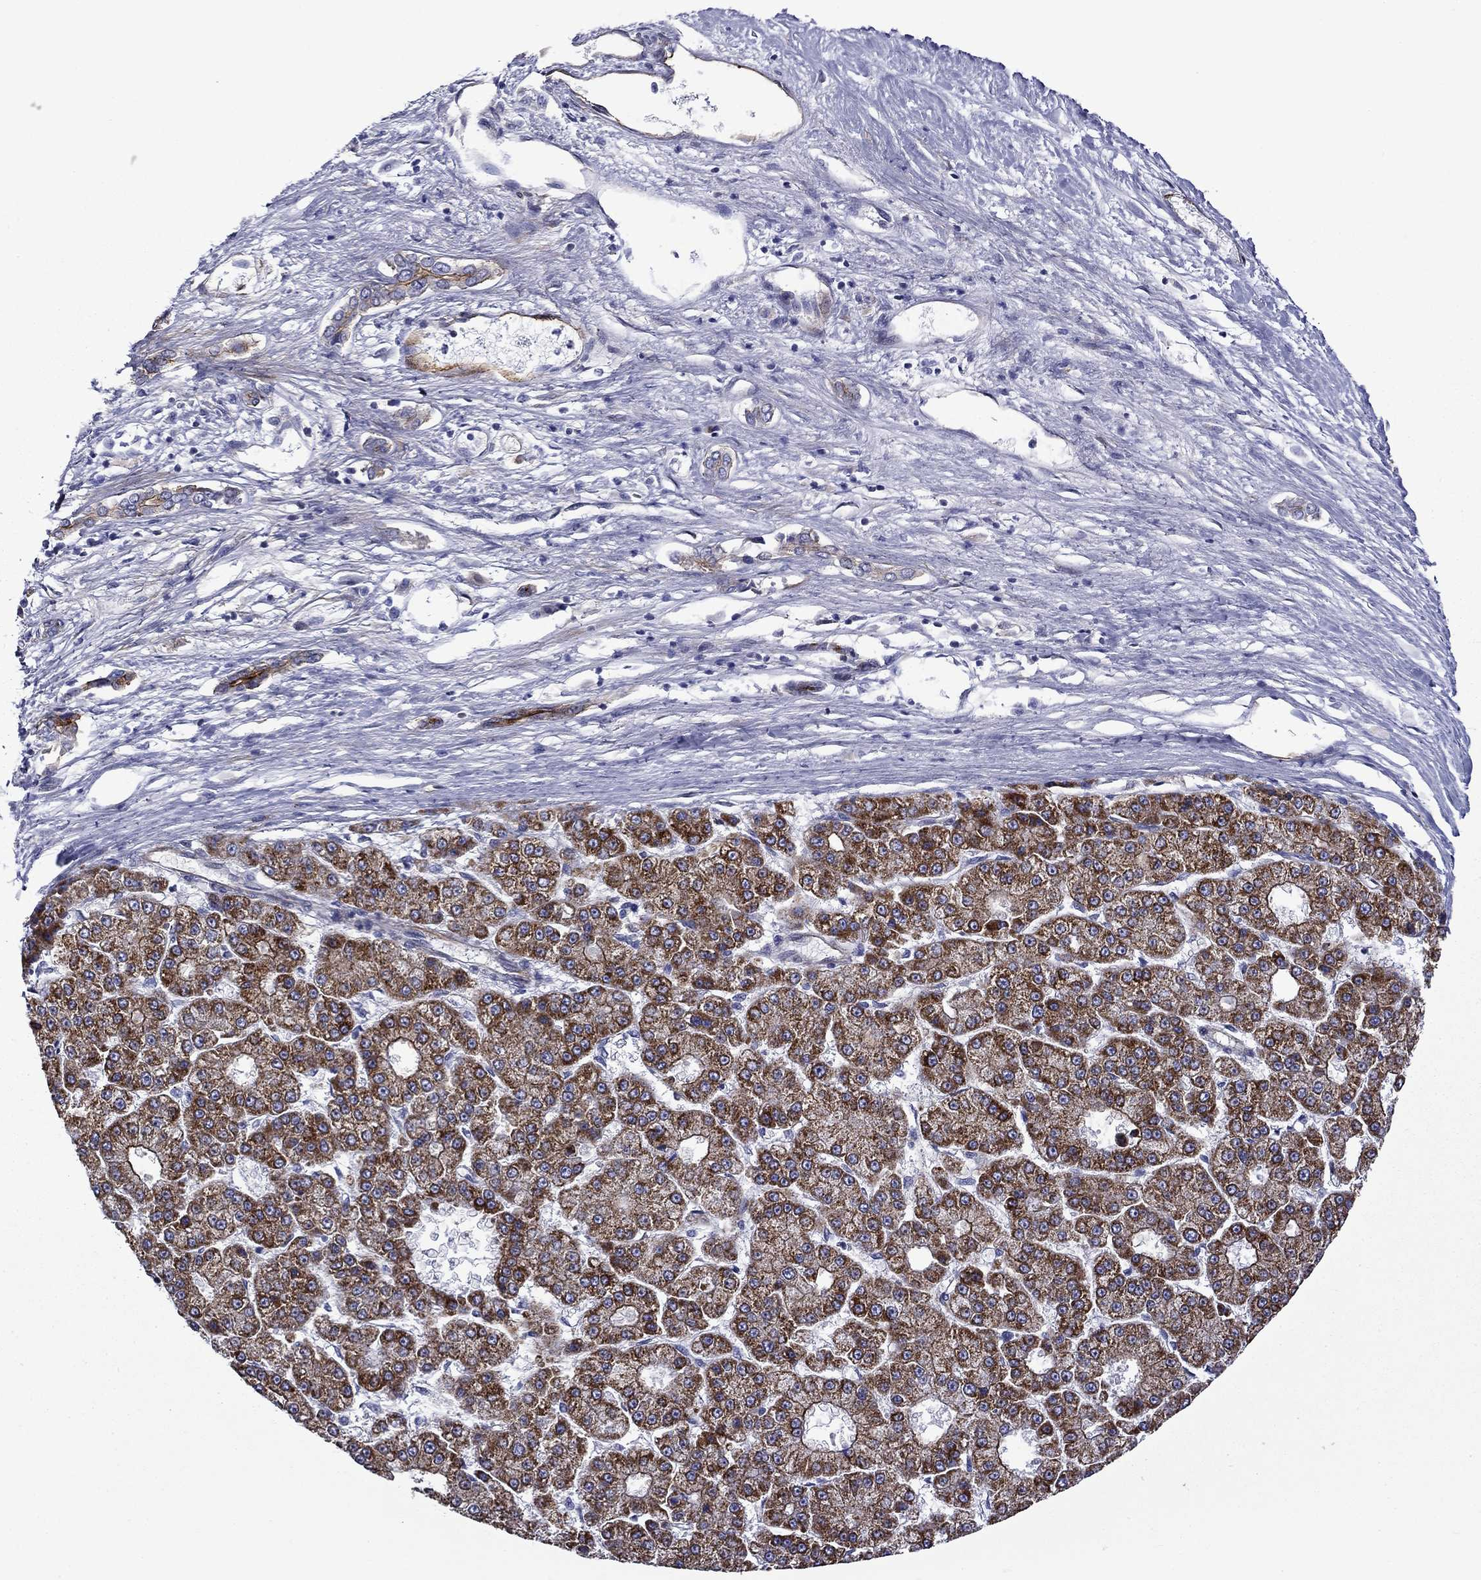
{"staining": {"intensity": "strong", "quantity": "25%-75%", "location": "cytoplasmic/membranous"}, "tissue": "liver cancer", "cell_type": "Tumor cells", "image_type": "cancer", "snomed": [{"axis": "morphology", "description": "Carcinoma, Hepatocellular, NOS"}, {"axis": "topography", "description": "Liver"}], "caption": "Liver hepatocellular carcinoma stained with immunohistochemistry exhibits strong cytoplasmic/membranous positivity in about 25%-75% of tumor cells. The staining is performed using DAB brown chromogen to label protein expression. The nuclei are counter-stained blue using hematoxylin.", "gene": "LMO7", "patient": {"sex": "male", "age": 70}}